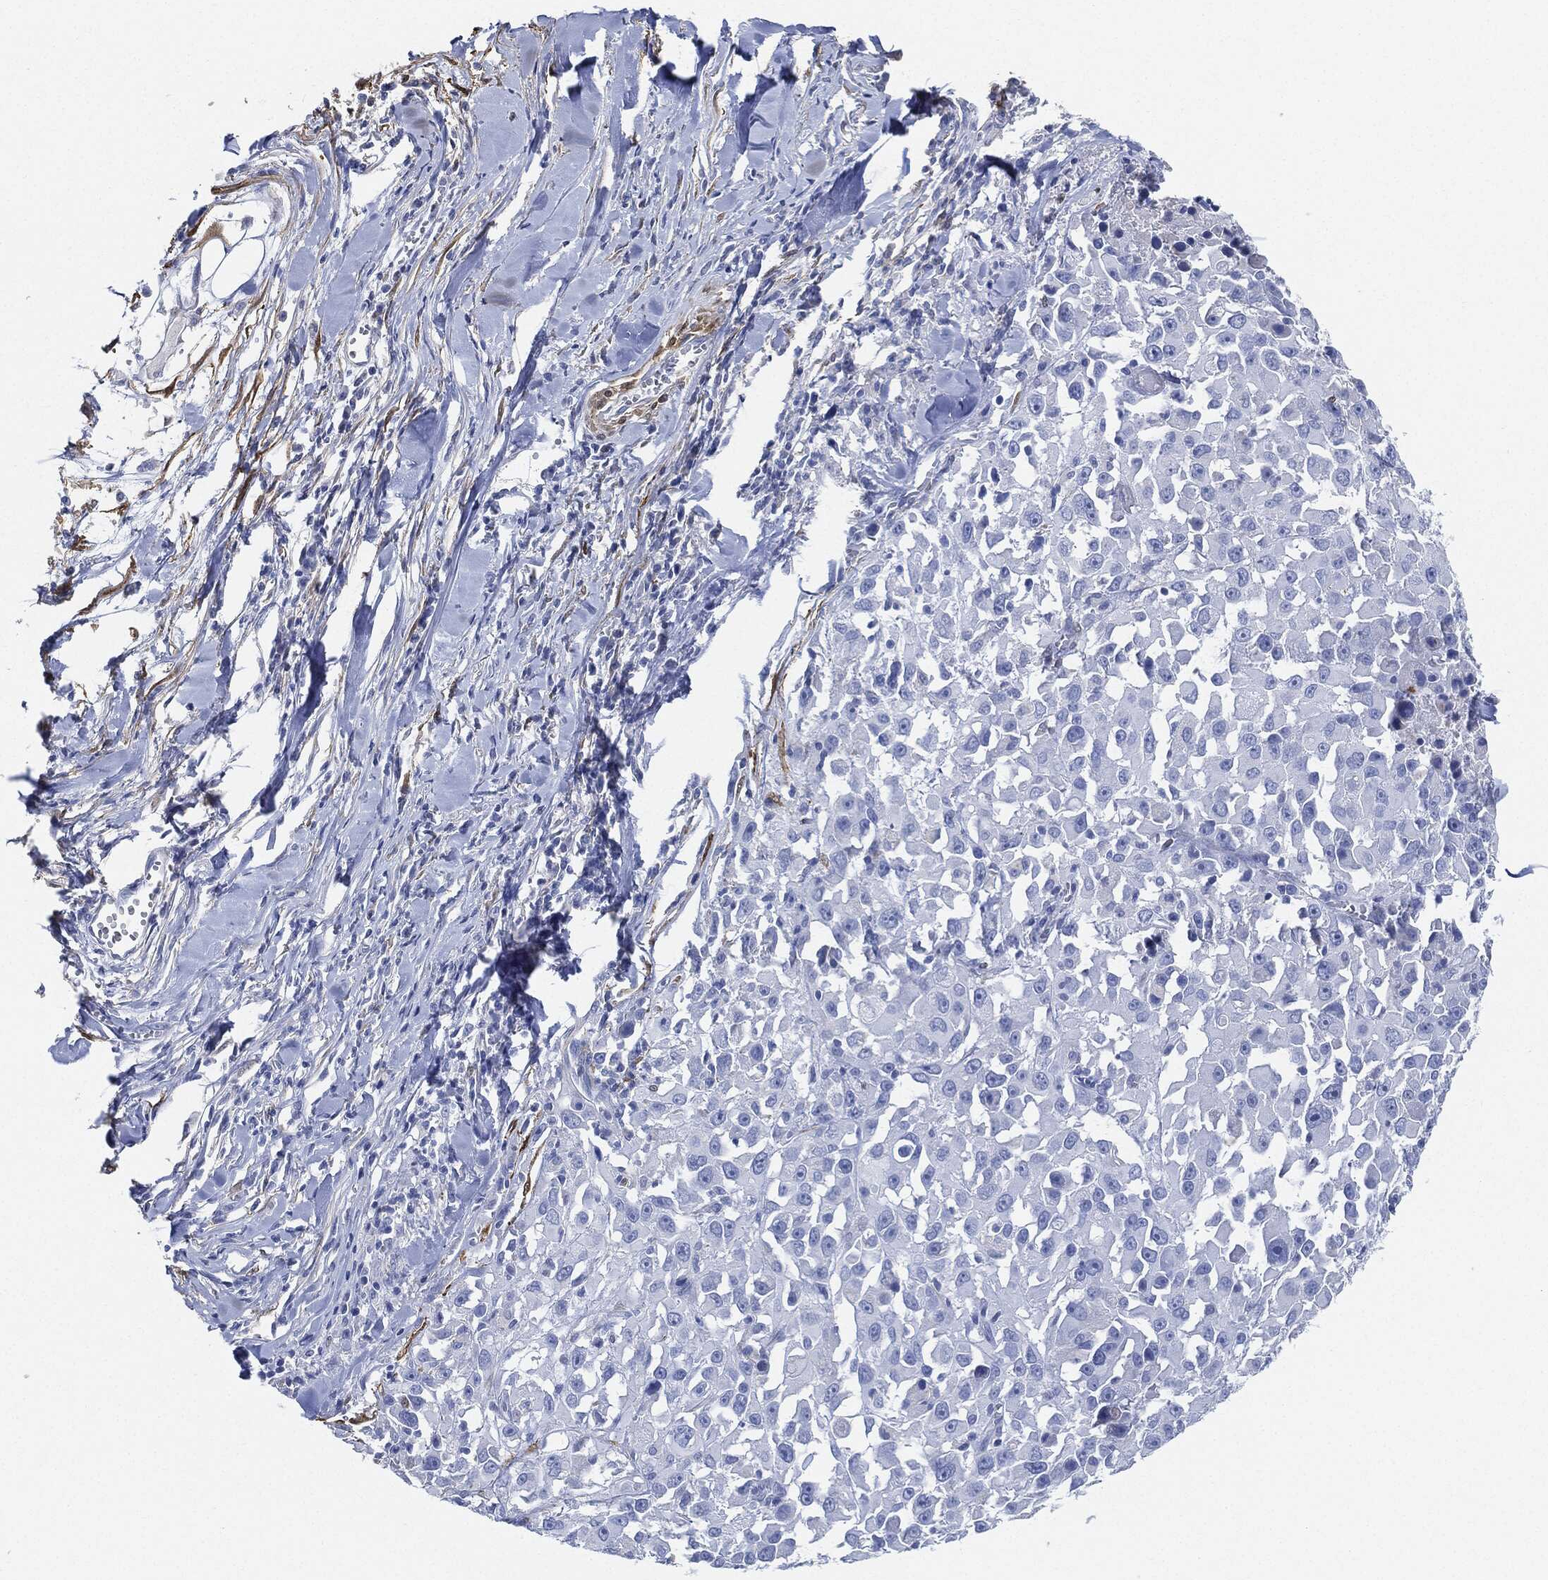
{"staining": {"intensity": "negative", "quantity": "none", "location": "none"}, "tissue": "melanoma", "cell_type": "Tumor cells", "image_type": "cancer", "snomed": [{"axis": "morphology", "description": "Malignant melanoma, Metastatic site"}, {"axis": "topography", "description": "Lymph node"}], "caption": "DAB (3,3'-diaminobenzidine) immunohistochemical staining of human melanoma shows no significant staining in tumor cells.", "gene": "TAGLN", "patient": {"sex": "male", "age": 50}}